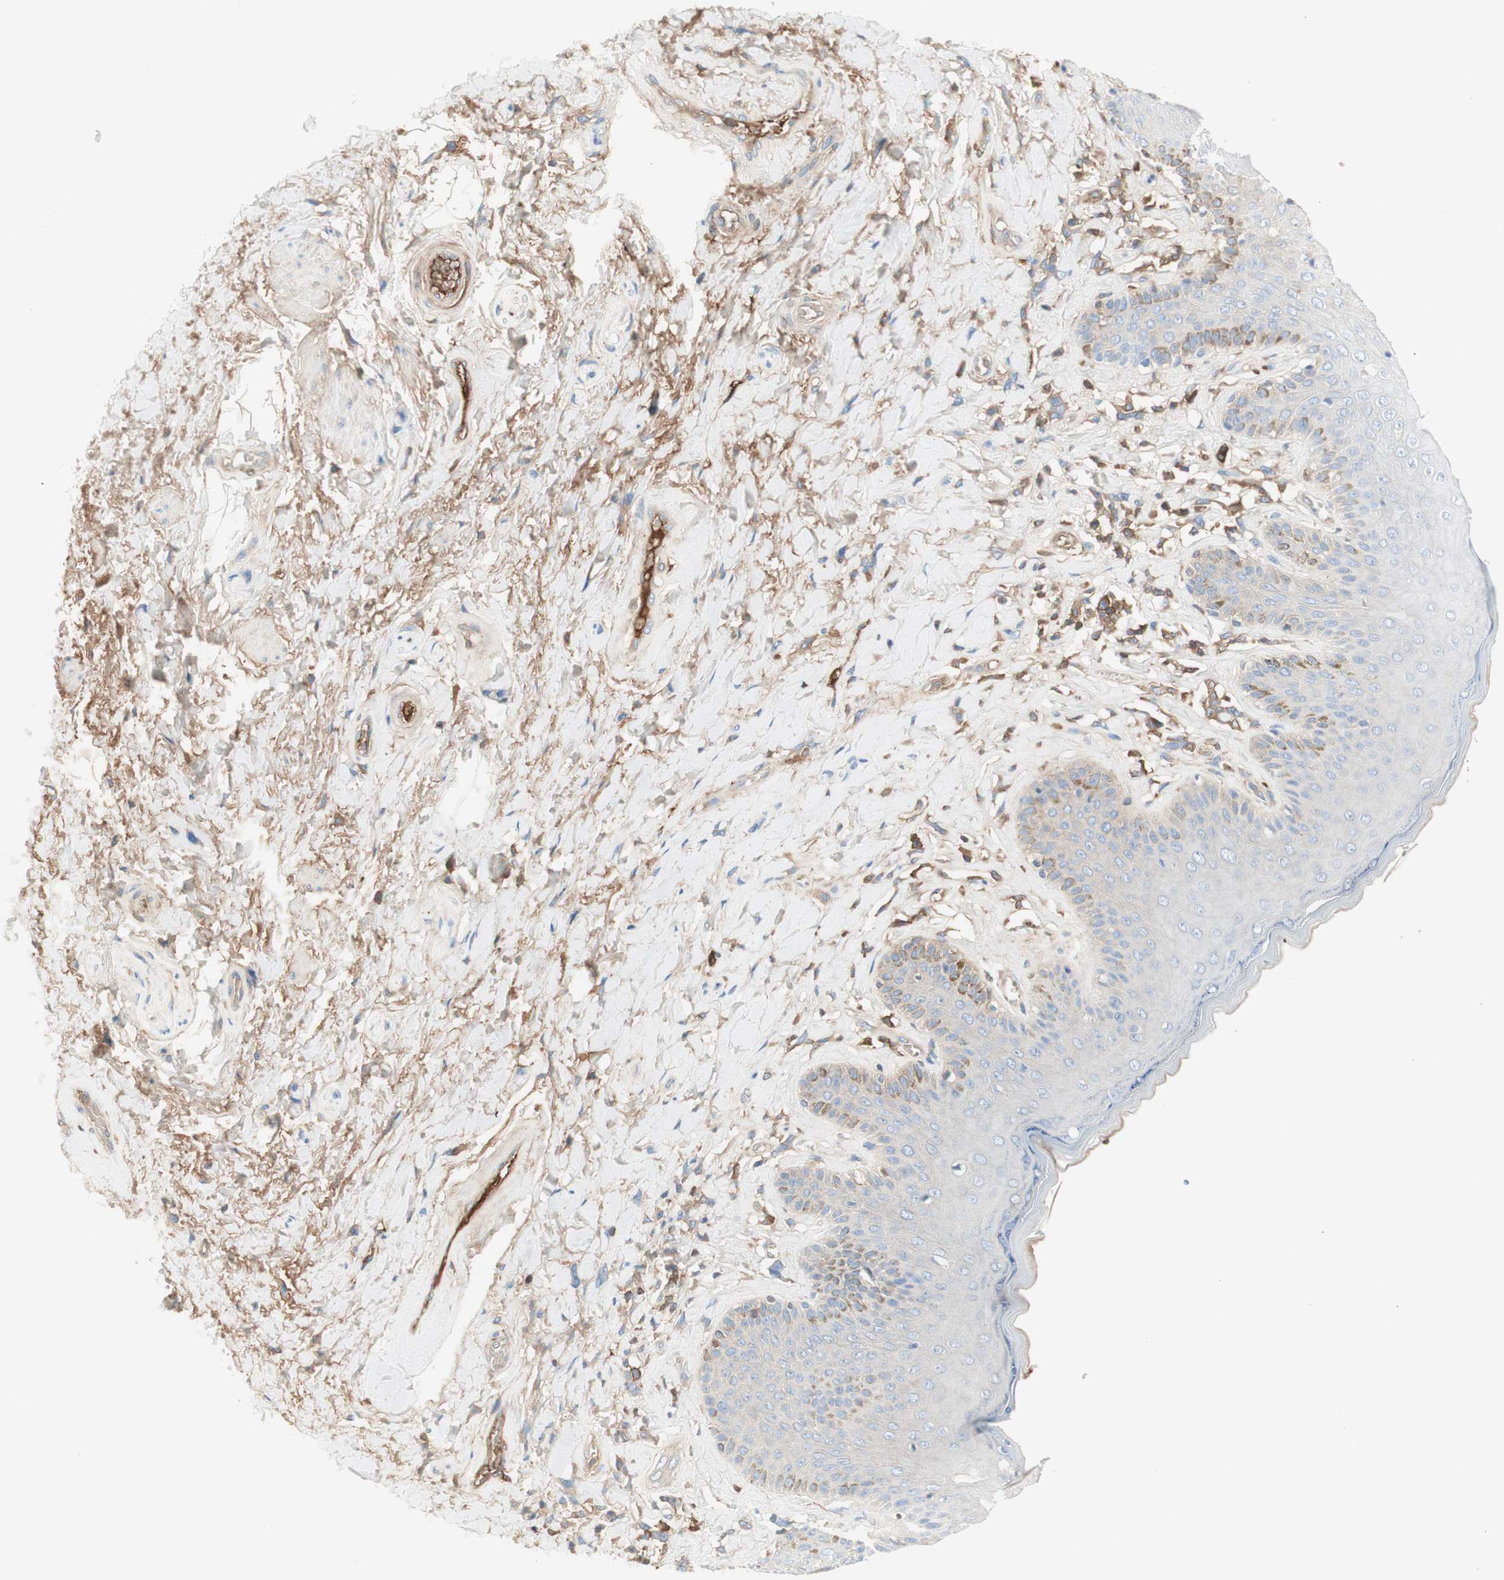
{"staining": {"intensity": "weak", "quantity": "<25%", "location": "cytoplasmic/membranous"}, "tissue": "skin", "cell_type": "Epidermal cells", "image_type": "normal", "snomed": [{"axis": "morphology", "description": "Normal tissue, NOS"}, {"axis": "topography", "description": "Anal"}], "caption": "This is an immunohistochemistry (IHC) micrograph of benign human skin. There is no positivity in epidermal cells.", "gene": "KNG1", "patient": {"sex": "male", "age": 69}}